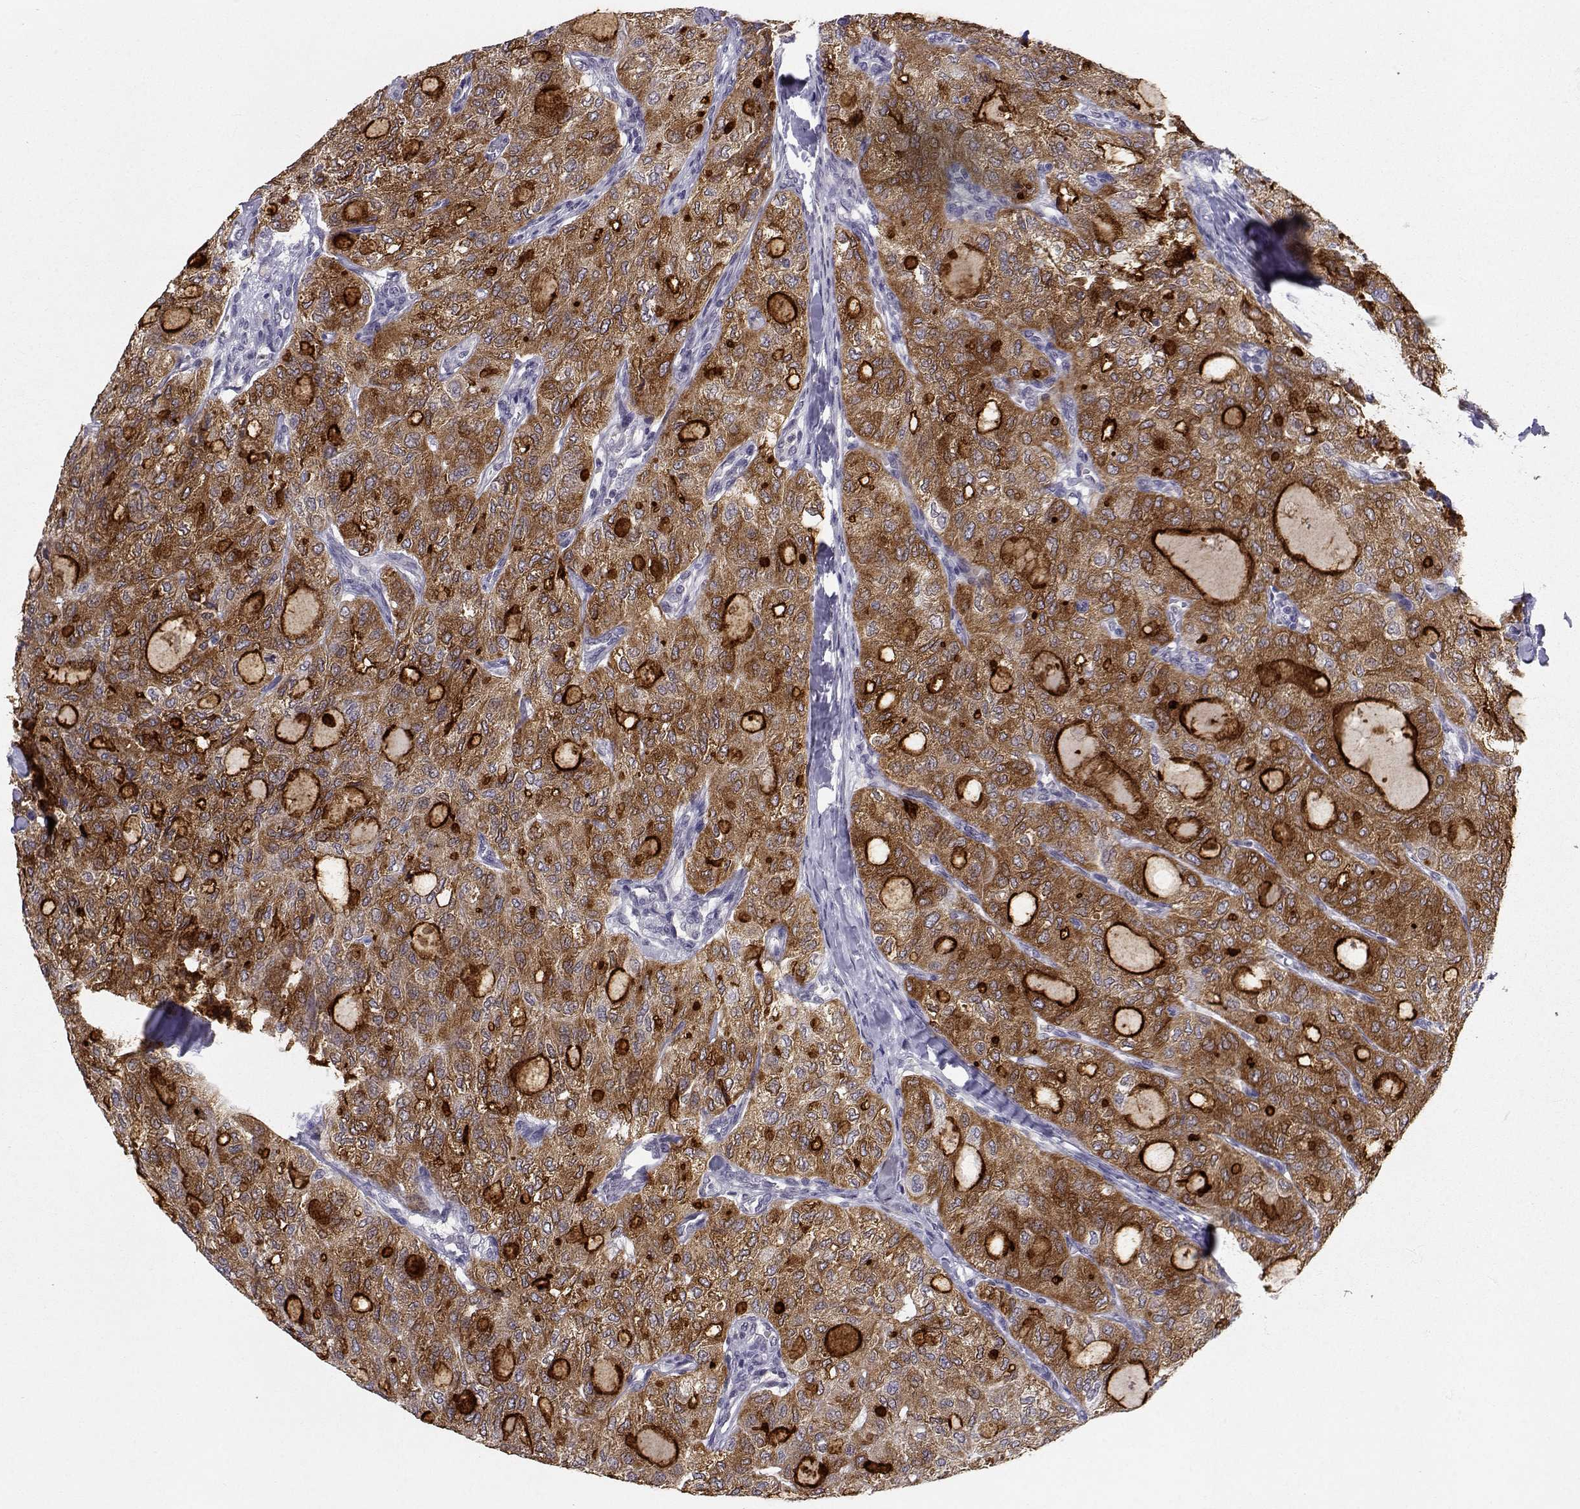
{"staining": {"intensity": "strong", "quantity": "25%-75%", "location": "cytoplasmic/membranous"}, "tissue": "thyroid cancer", "cell_type": "Tumor cells", "image_type": "cancer", "snomed": [{"axis": "morphology", "description": "Follicular adenoma carcinoma, NOS"}, {"axis": "topography", "description": "Thyroid gland"}], "caption": "The micrograph exhibits immunohistochemical staining of thyroid cancer. There is strong cytoplasmic/membranous staining is identified in approximately 25%-75% of tumor cells.", "gene": "SLC6A3", "patient": {"sex": "male", "age": 75}}